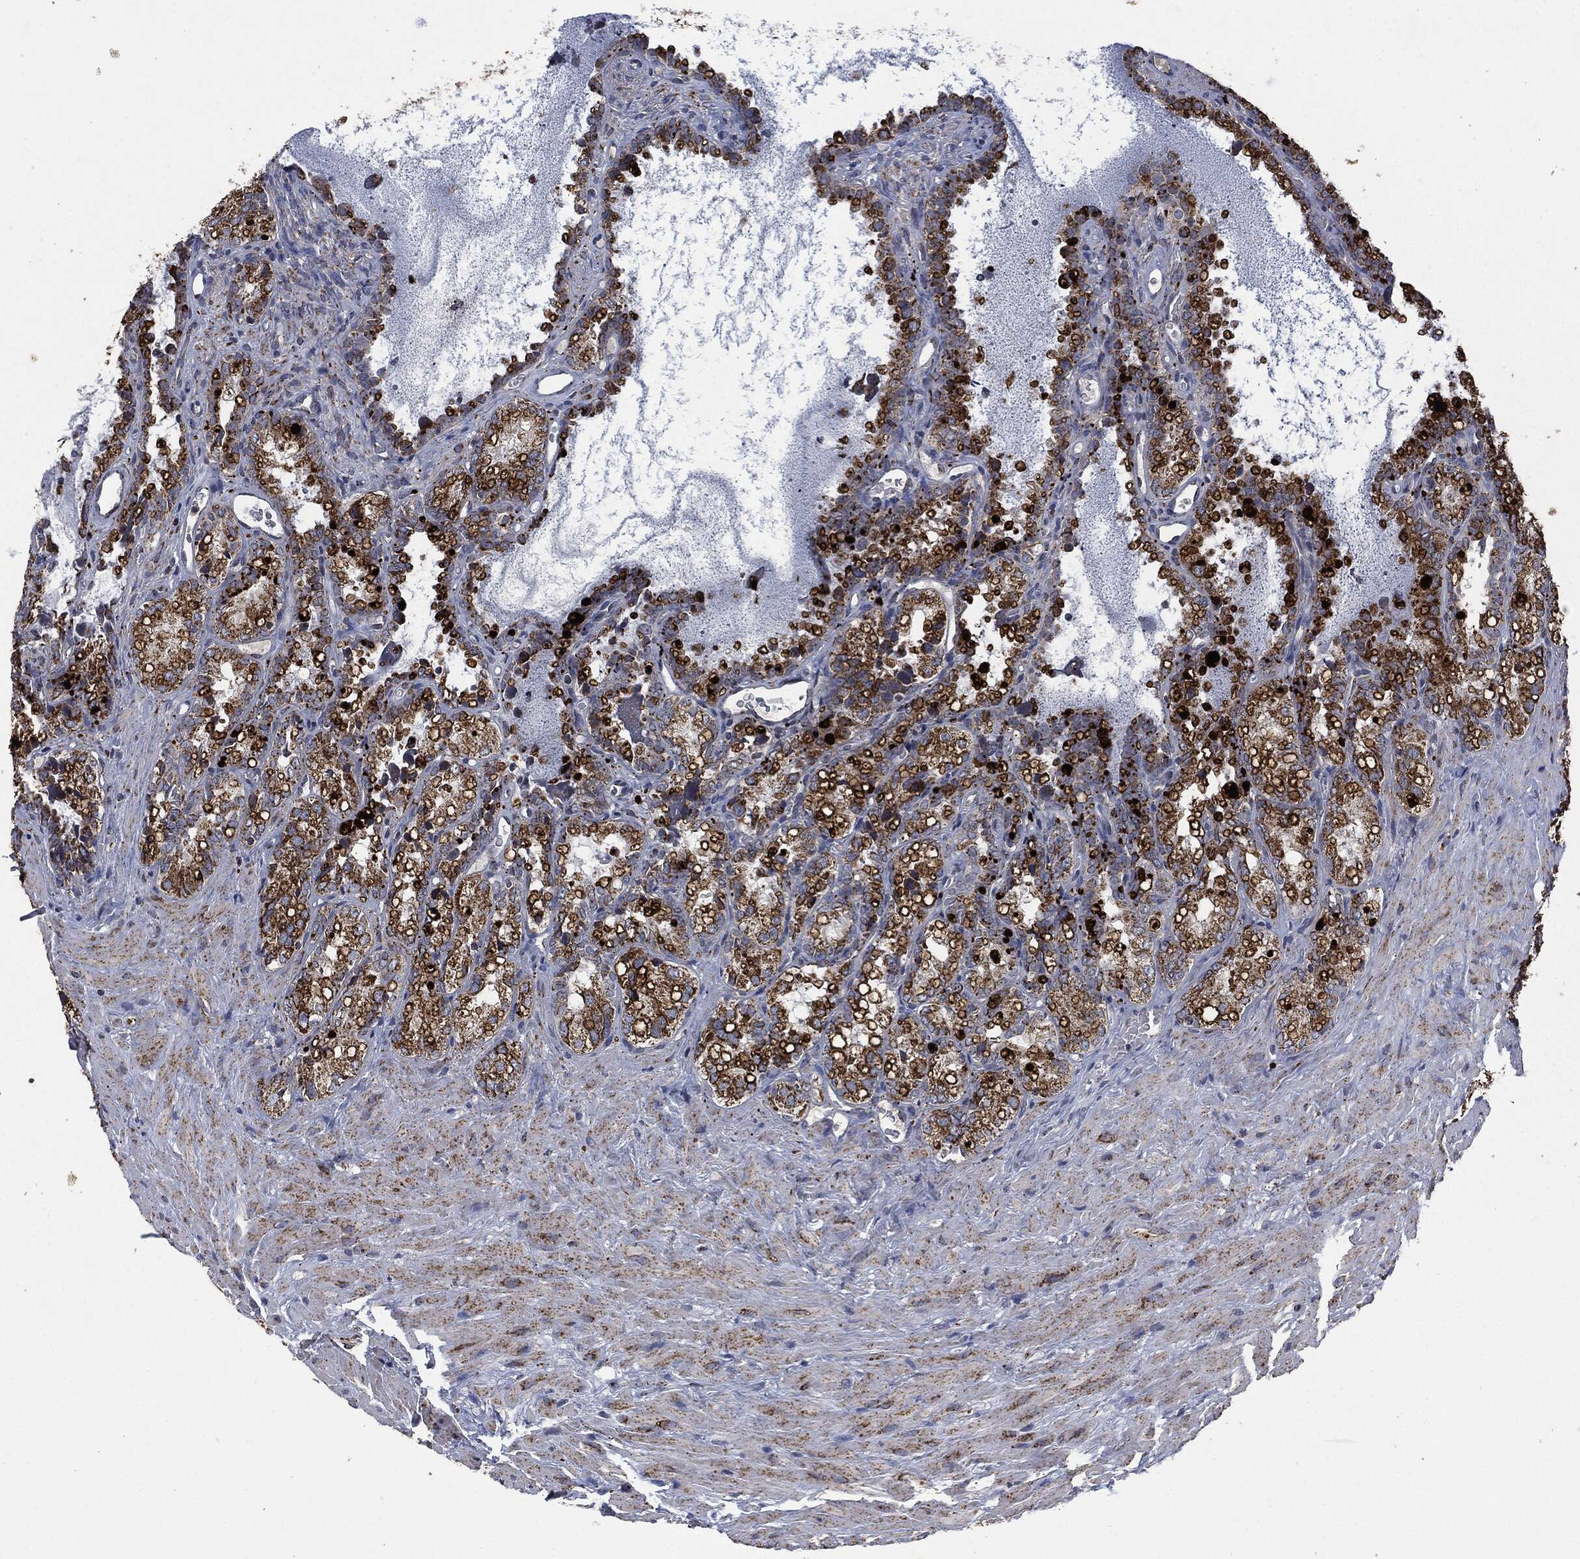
{"staining": {"intensity": "strong", "quantity": ">75%", "location": "cytoplasmic/membranous"}, "tissue": "seminal vesicle", "cell_type": "Glandular cells", "image_type": "normal", "snomed": [{"axis": "morphology", "description": "Normal tissue, NOS"}, {"axis": "topography", "description": "Seminal veicle"}], "caption": "A brown stain shows strong cytoplasmic/membranous staining of a protein in glandular cells of normal seminal vesicle. (DAB (3,3'-diaminobenzidine) IHC, brown staining for protein, blue staining for nuclei).", "gene": "RYK", "patient": {"sex": "male", "age": 68}}